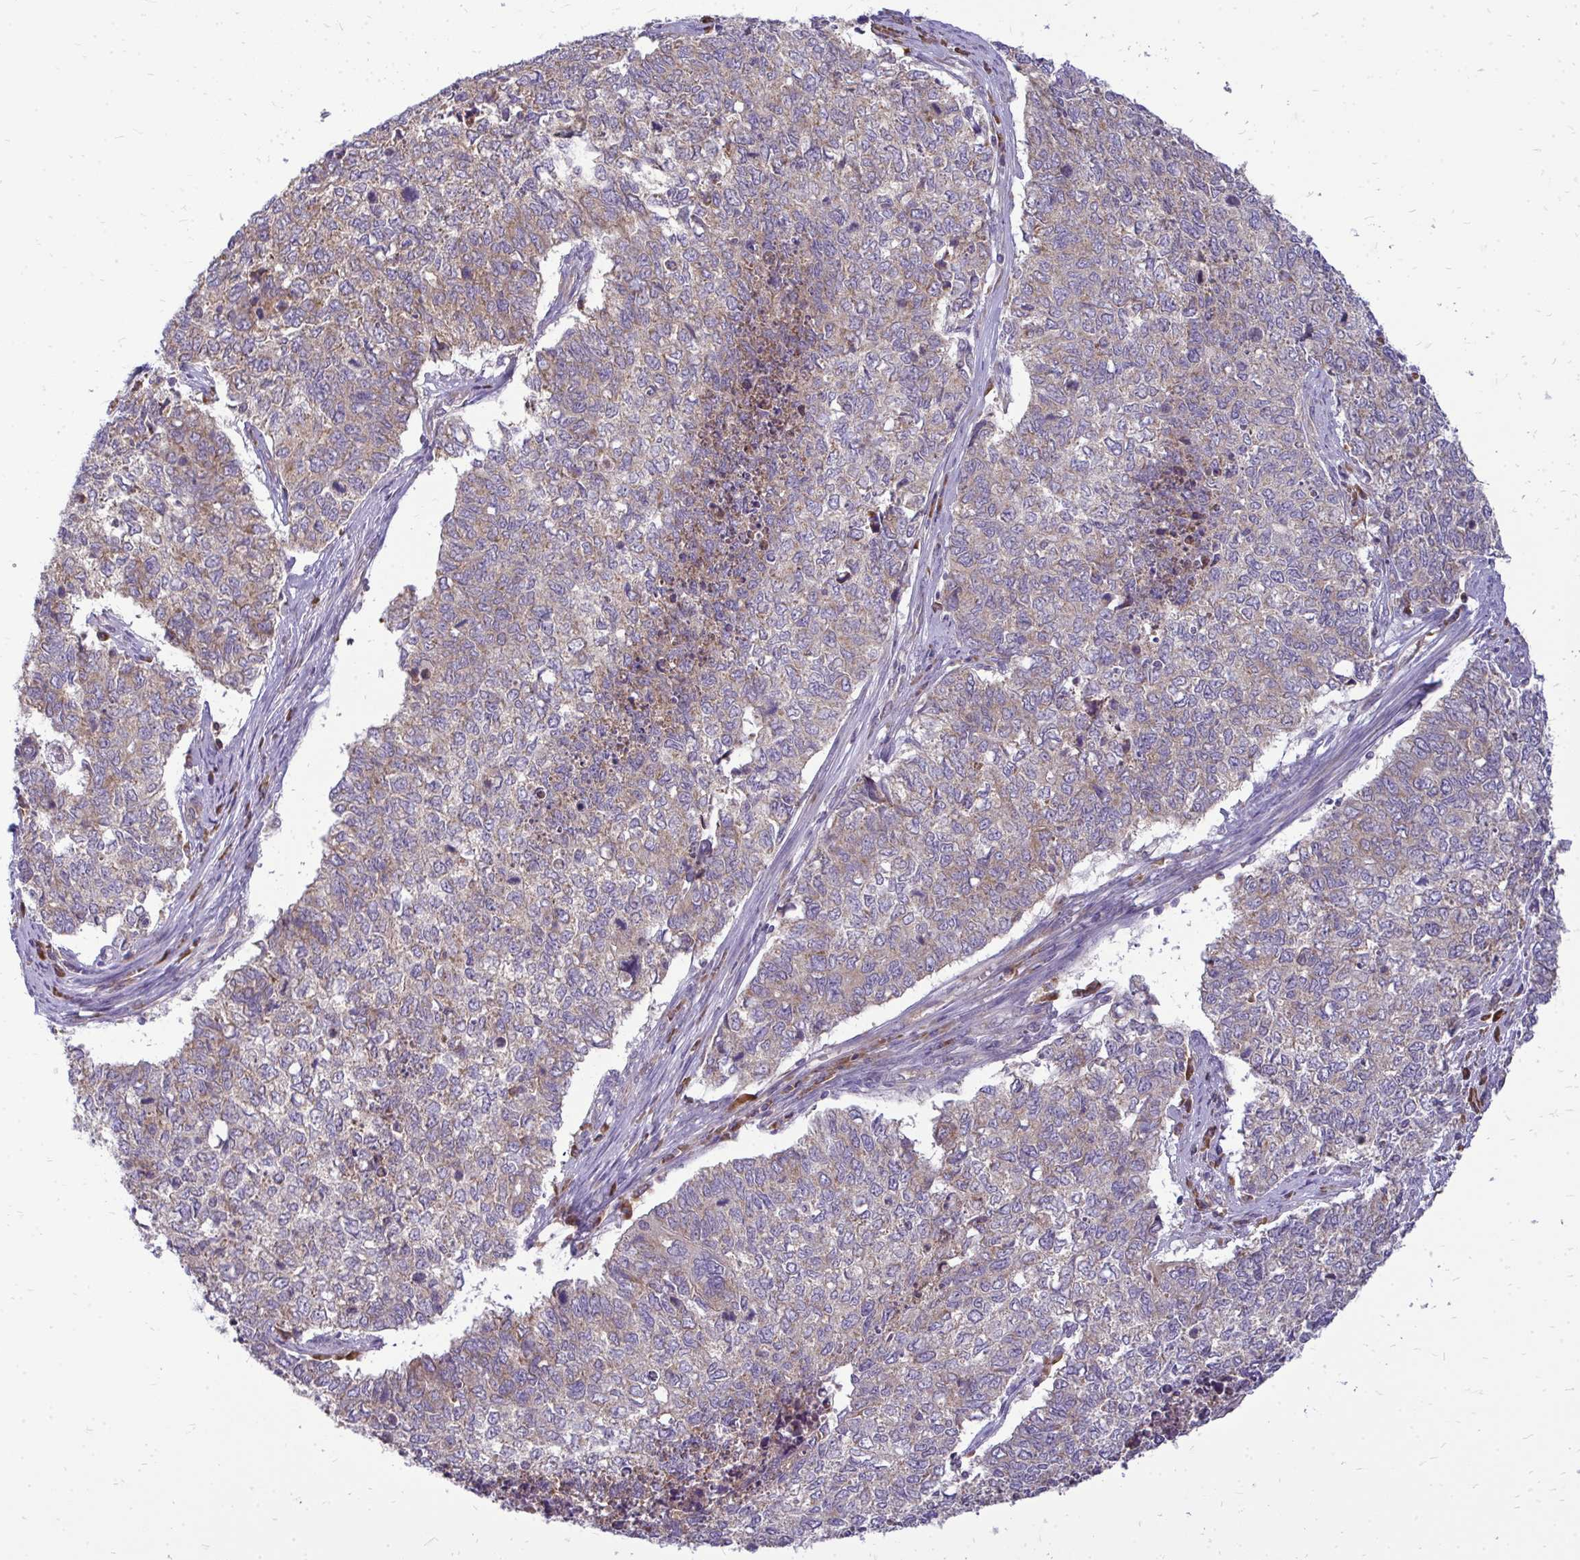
{"staining": {"intensity": "moderate", "quantity": "25%-75%", "location": "cytoplasmic/membranous"}, "tissue": "cervical cancer", "cell_type": "Tumor cells", "image_type": "cancer", "snomed": [{"axis": "morphology", "description": "Adenocarcinoma, NOS"}, {"axis": "topography", "description": "Cervix"}], "caption": "Cervical cancer tissue displays moderate cytoplasmic/membranous positivity in approximately 25%-75% of tumor cells (DAB (3,3'-diaminobenzidine) IHC, brown staining for protein, blue staining for nuclei).", "gene": "RPLP2", "patient": {"sex": "female", "age": 63}}